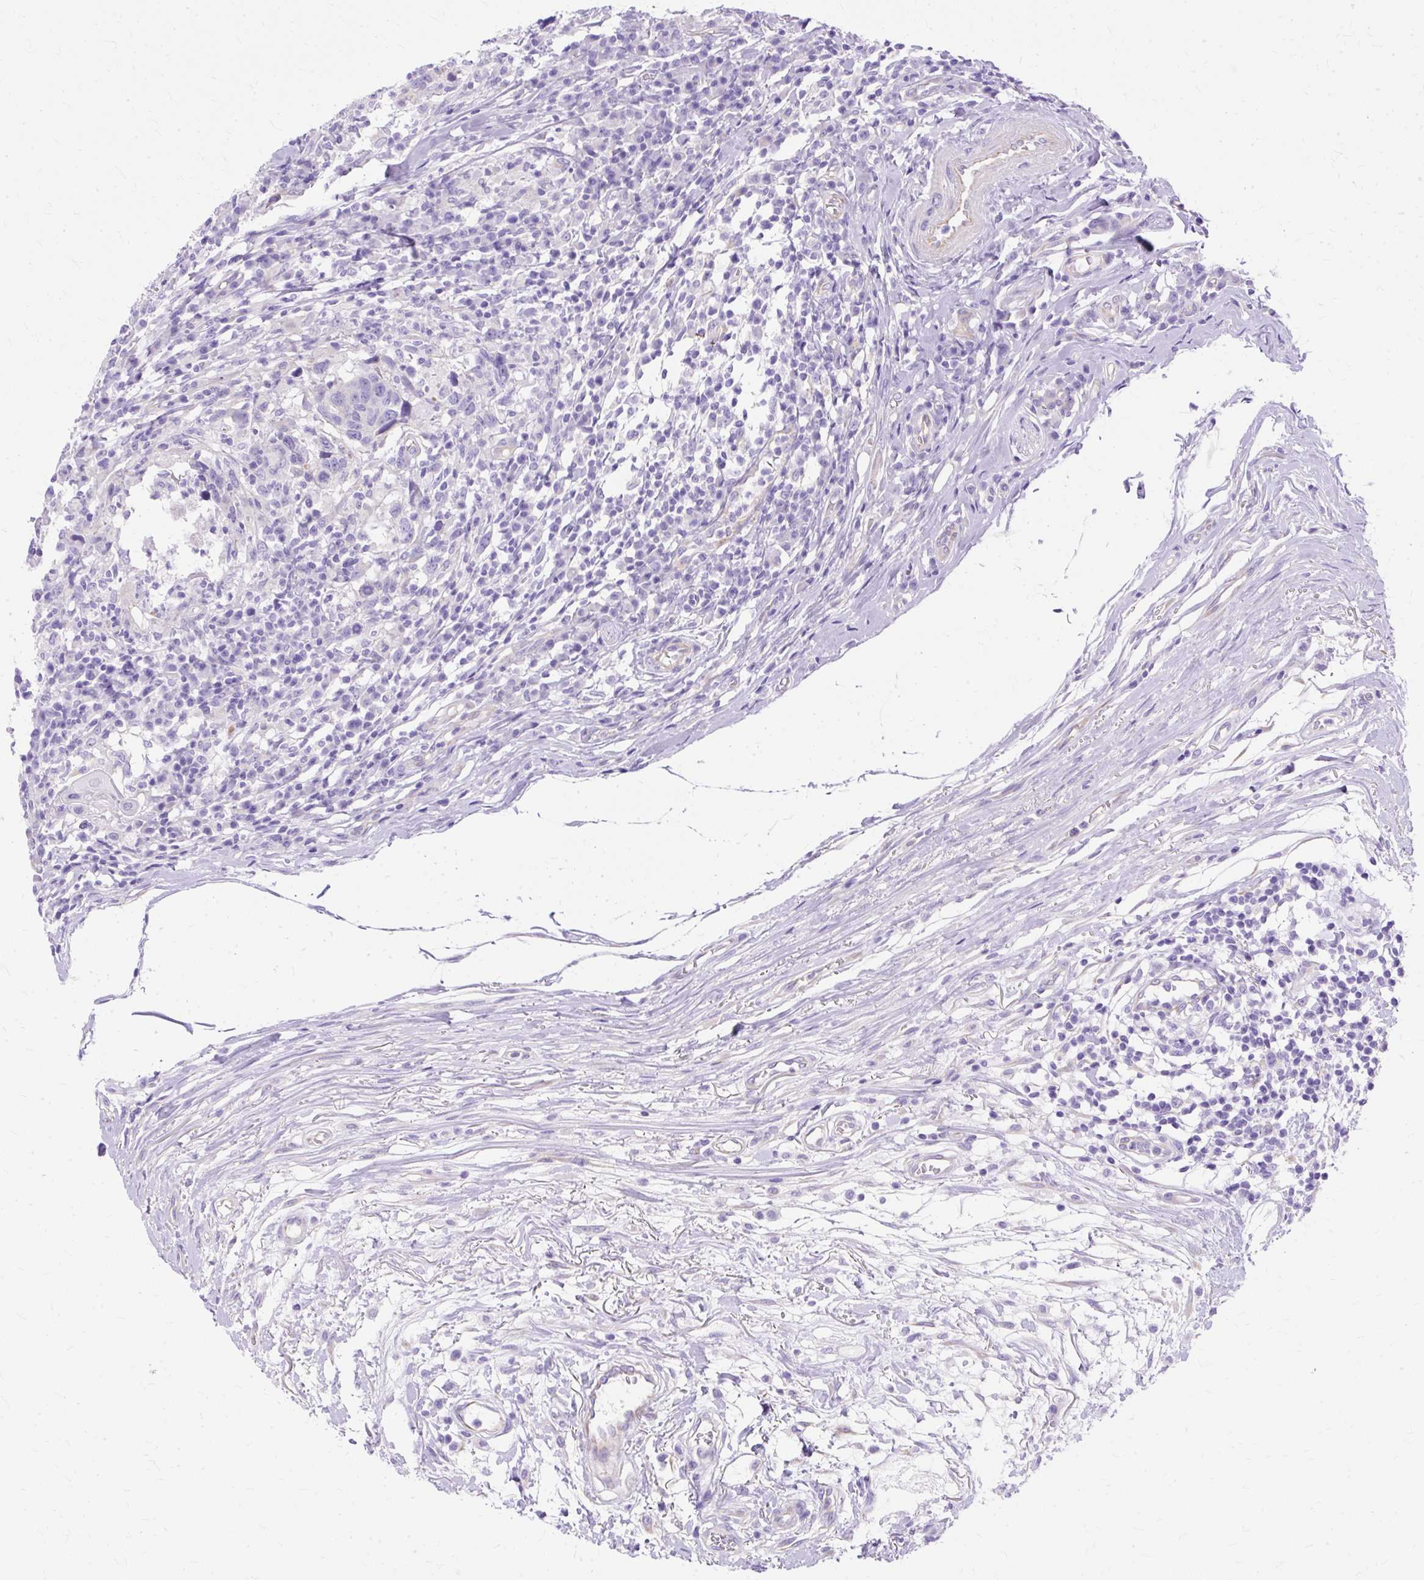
{"staining": {"intensity": "negative", "quantity": "none", "location": "none"}, "tissue": "head and neck cancer", "cell_type": "Tumor cells", "image_type": "cancer", "snomed": [{"axis": "morphology", "description": "Squamous cell carcinoma, NOS"}, {"axis": "topography", "description": "Head-Neck"}], "caption": "Micrograph shows no protein positivity in tumor cells of head and neck cancer (squamous cell carcinoma) tissue.", "gene": "MYO6", "patient": {"sex": "male", "age": 66}}